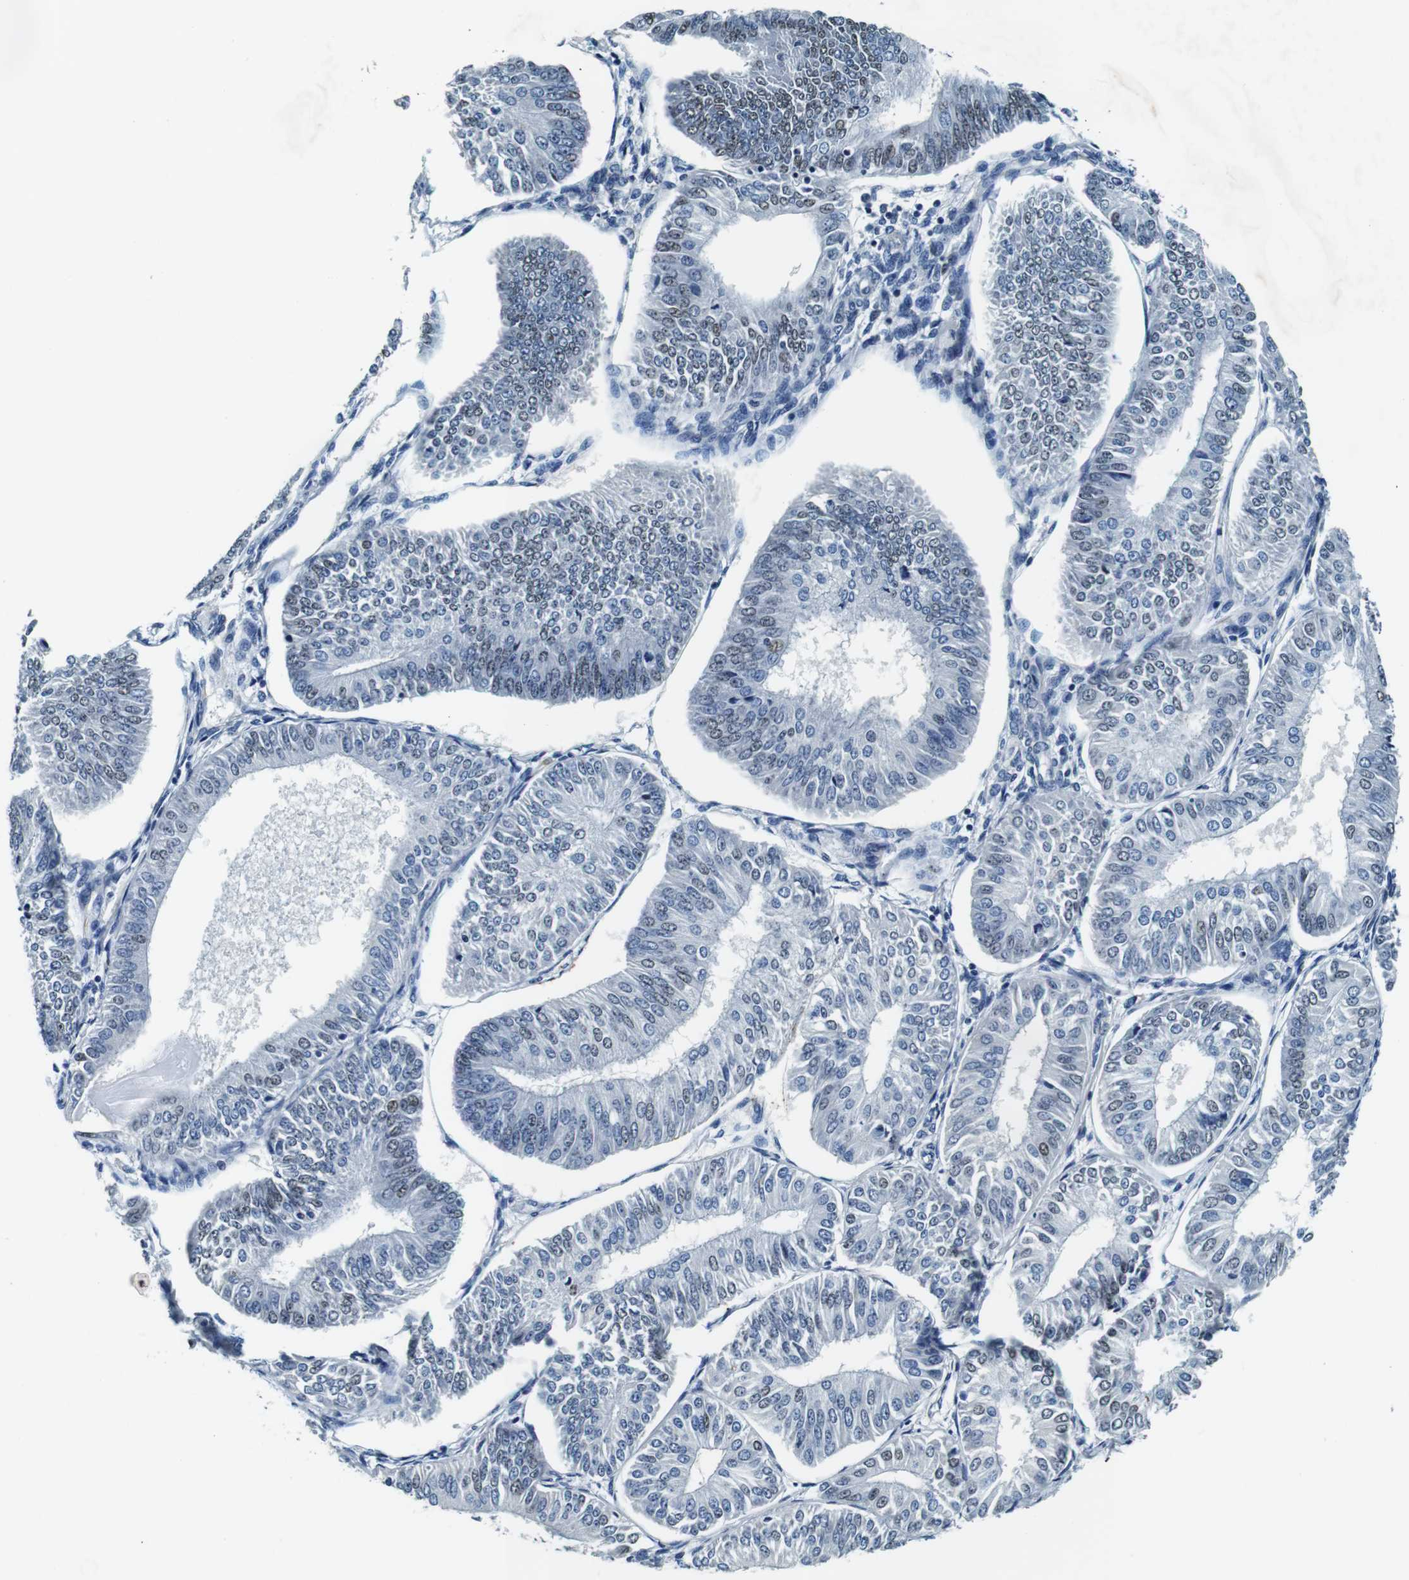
{"staining": {"intensity": "weak", "quantity": "<25%", "location": "nuclear"}, "tissue": "endometrial cancer", "cell_type": "Tumor cells", "image_type": "cancer", "snomed": [{"axis": "morphology", "description": "Adenocarcinoma, NOS"}, {"axis": "topography", "description": "Endometrium"}], "caption": "A photomicrograph of human adenocarcinoma (endometrial) is negative for staining in tumor cells. (Immunohistochemistry, brightfield microscopy, high magnification).", "gene": "GJE1", "patient": {"sex": "female", "age": 58}}